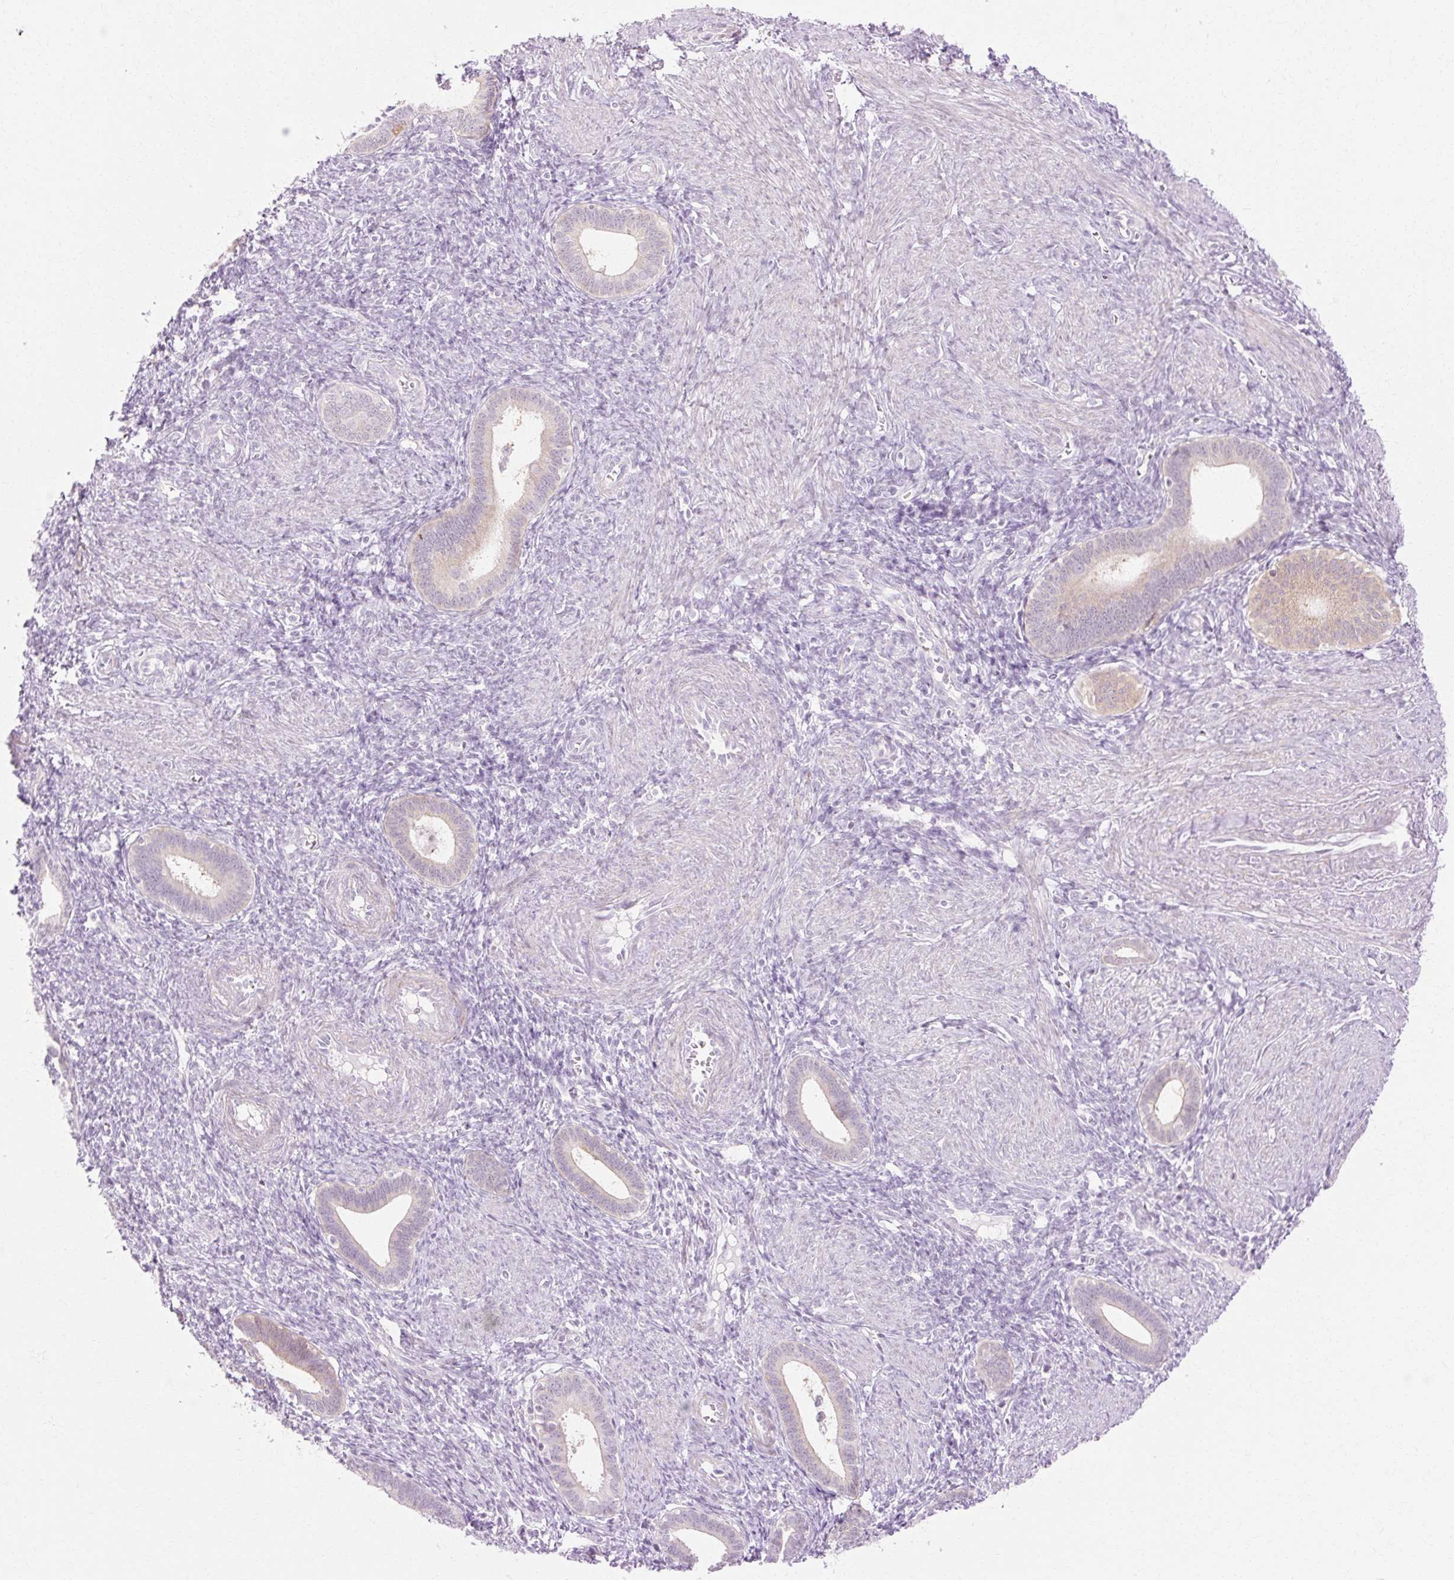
{"staining": {"intensity": "negative", "quantity": "none", "location": "none"}, "tissue": "endometrium", "cell_type": "Cells in endometrial stroma", "image_type": "normal", "snomed": [{"axis": "morphology", "description": "Normal tissue, NOS"}, {"axis": "topography", "description": "Endometrium"}], "caption": "DAB (3,3'-diaminobenzidine) immunohistochemical staining of benign human endometrium demonstrates no significant expression in cells in endometrial stroma. (DAB immunohistochemistry (IHC) visualized using brightfield microscopy, high magnification).", "gene": "C3orf49", "patient": {"sex": "female", "age": 41}}